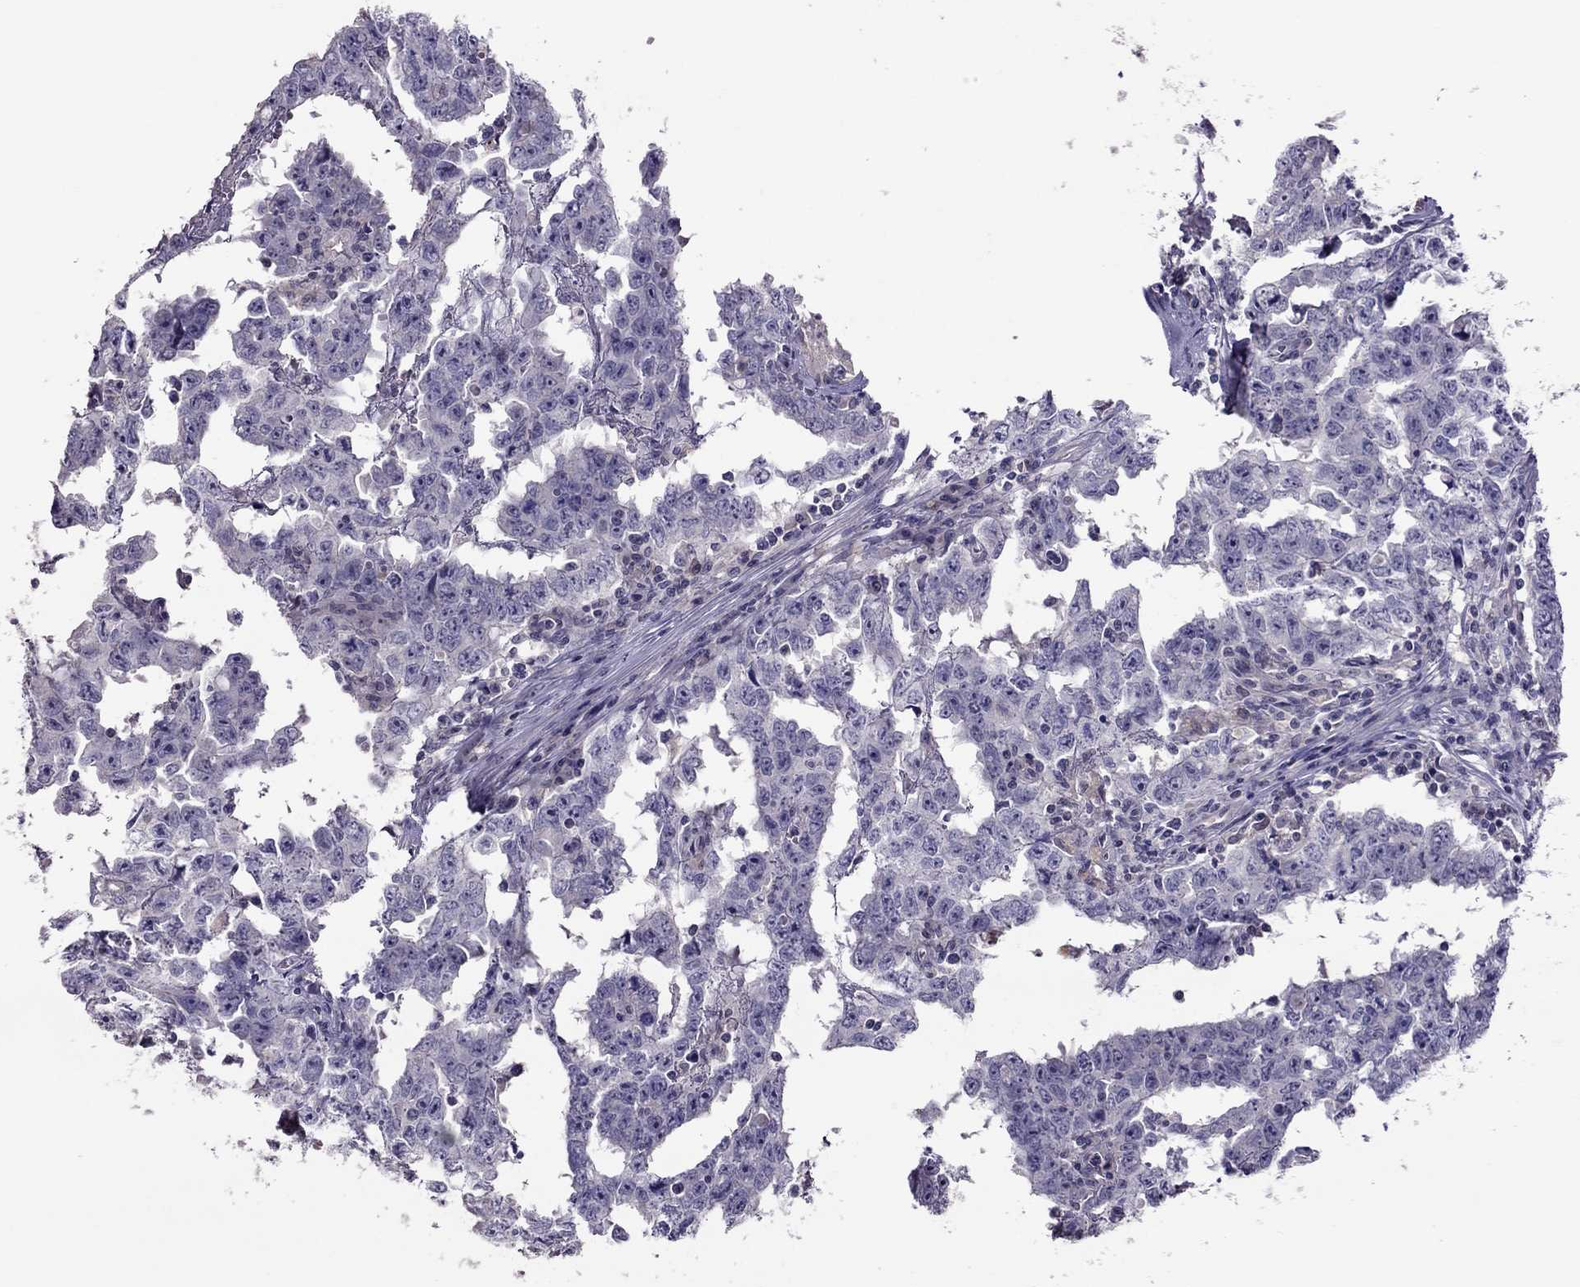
{"staining": {"intensity": "negative", "quantity": "none", "location": "none"}, "tissue": "testis cancer", "cell_type": "Tumor cells", "image_type": "cancer", "snomed": [{"axis": "morphology", "description": "Carcinoma, Embryonal, NOS"}, {"axis": "topography", "description": "Testis"}], "caption": "Micrograph shows no protein staining in tumor cells of embryonal carcinoma (testis) tissue.", "gene": "LRRC46", "patient": {"sex": "male", "age": 22}}